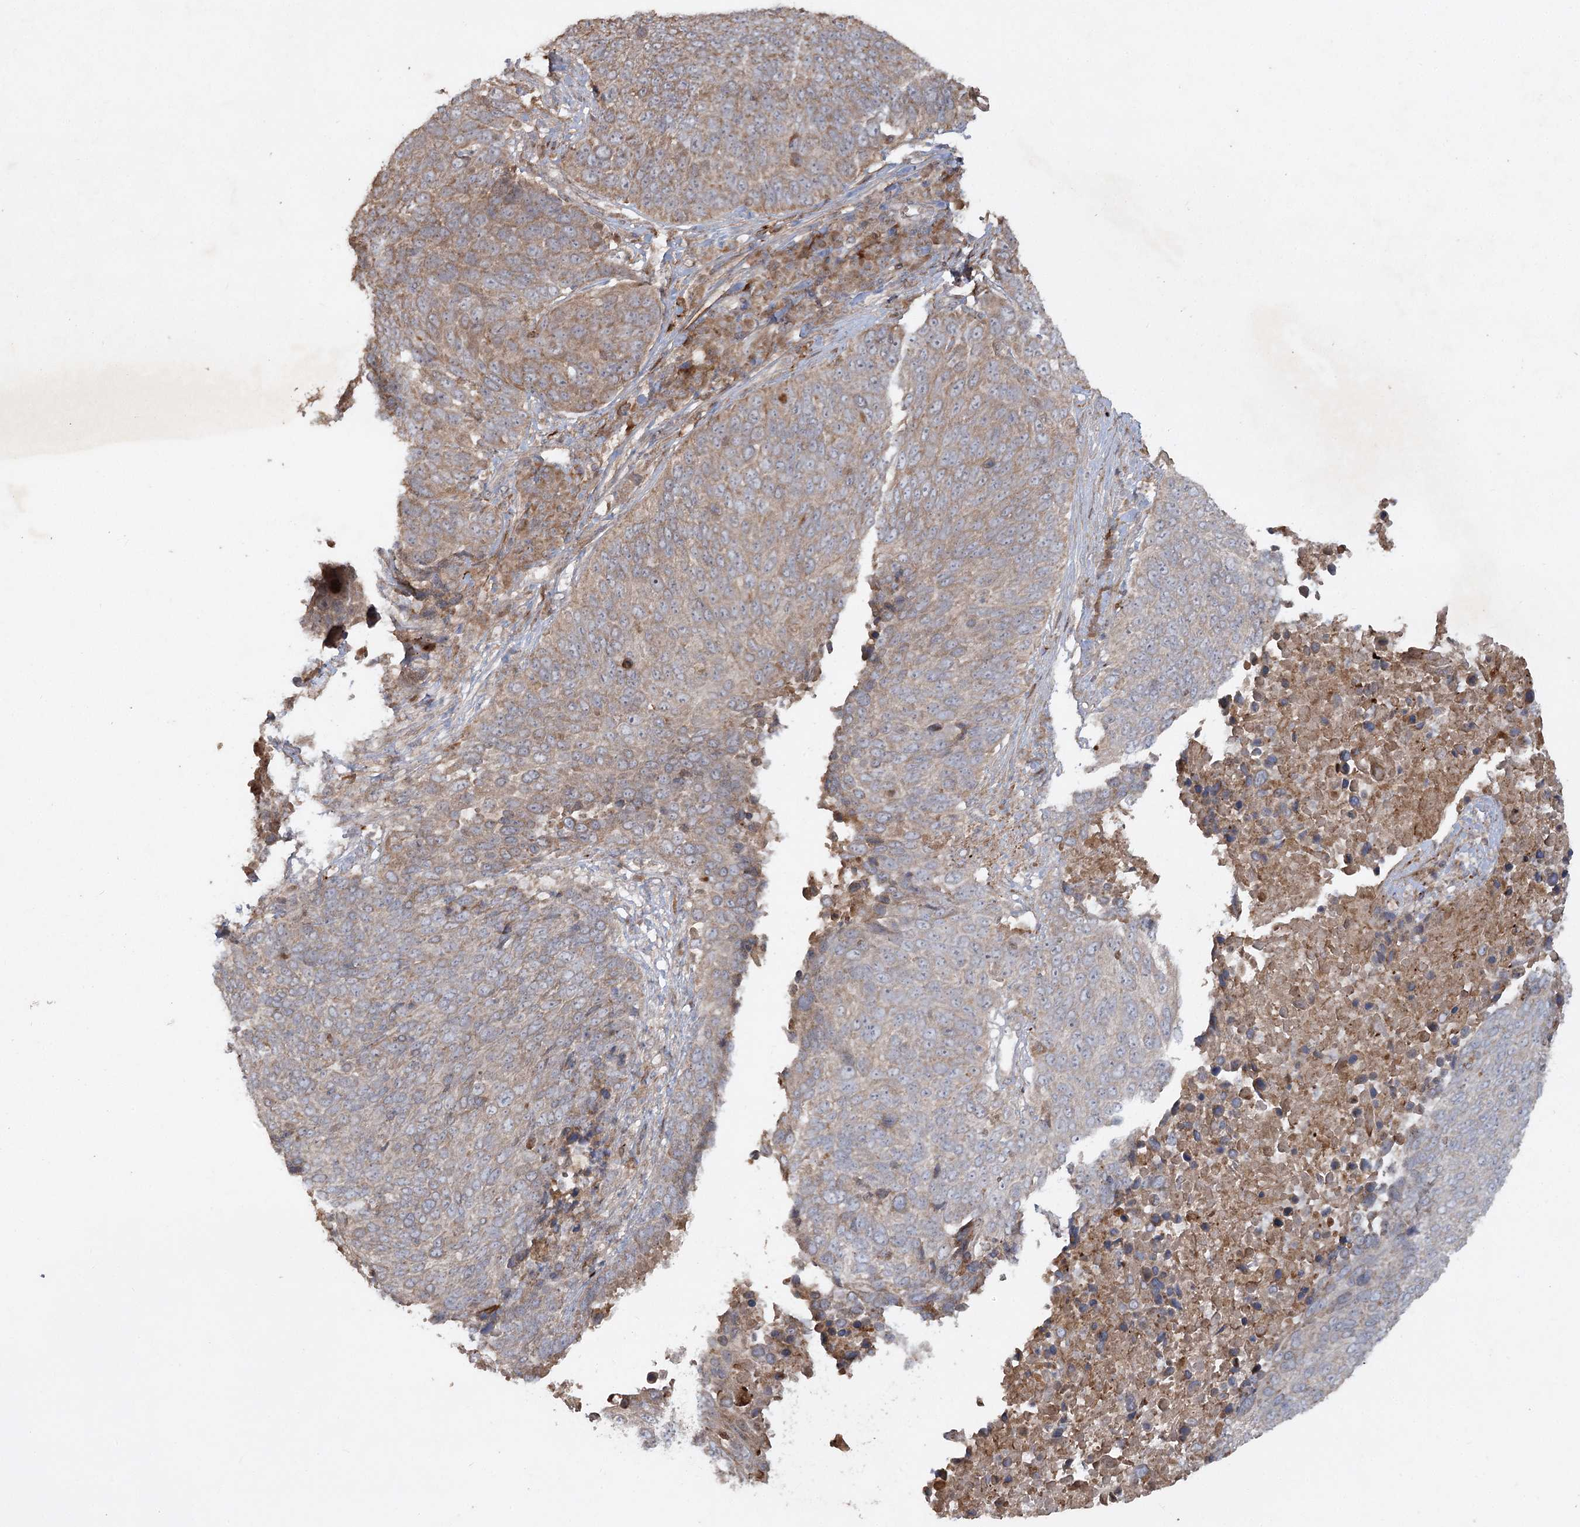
{"staining": {"intensity": "weak", "quantity": ">75%", "location": "cytoplasmic/membranous"}, "tissue": "lung cancer", "cell_type": "Tumor cells", "image_type": "cancer", "snomed": [{"axis": "morphology", "description": "Squamous cell carcinoma, NOS"}, {"axis": "topography", "description": "Lung"}], "caption": "Protein expression analysis of lung cancer (squamous cell carcinoma) demonstrates weak cytoplasmic/membranous expression in approximately >75% of tumor cells. Nuclei are stained in blue.", "gene": "KBTBD4", "patient": {"sex": "male", "age": 66}}